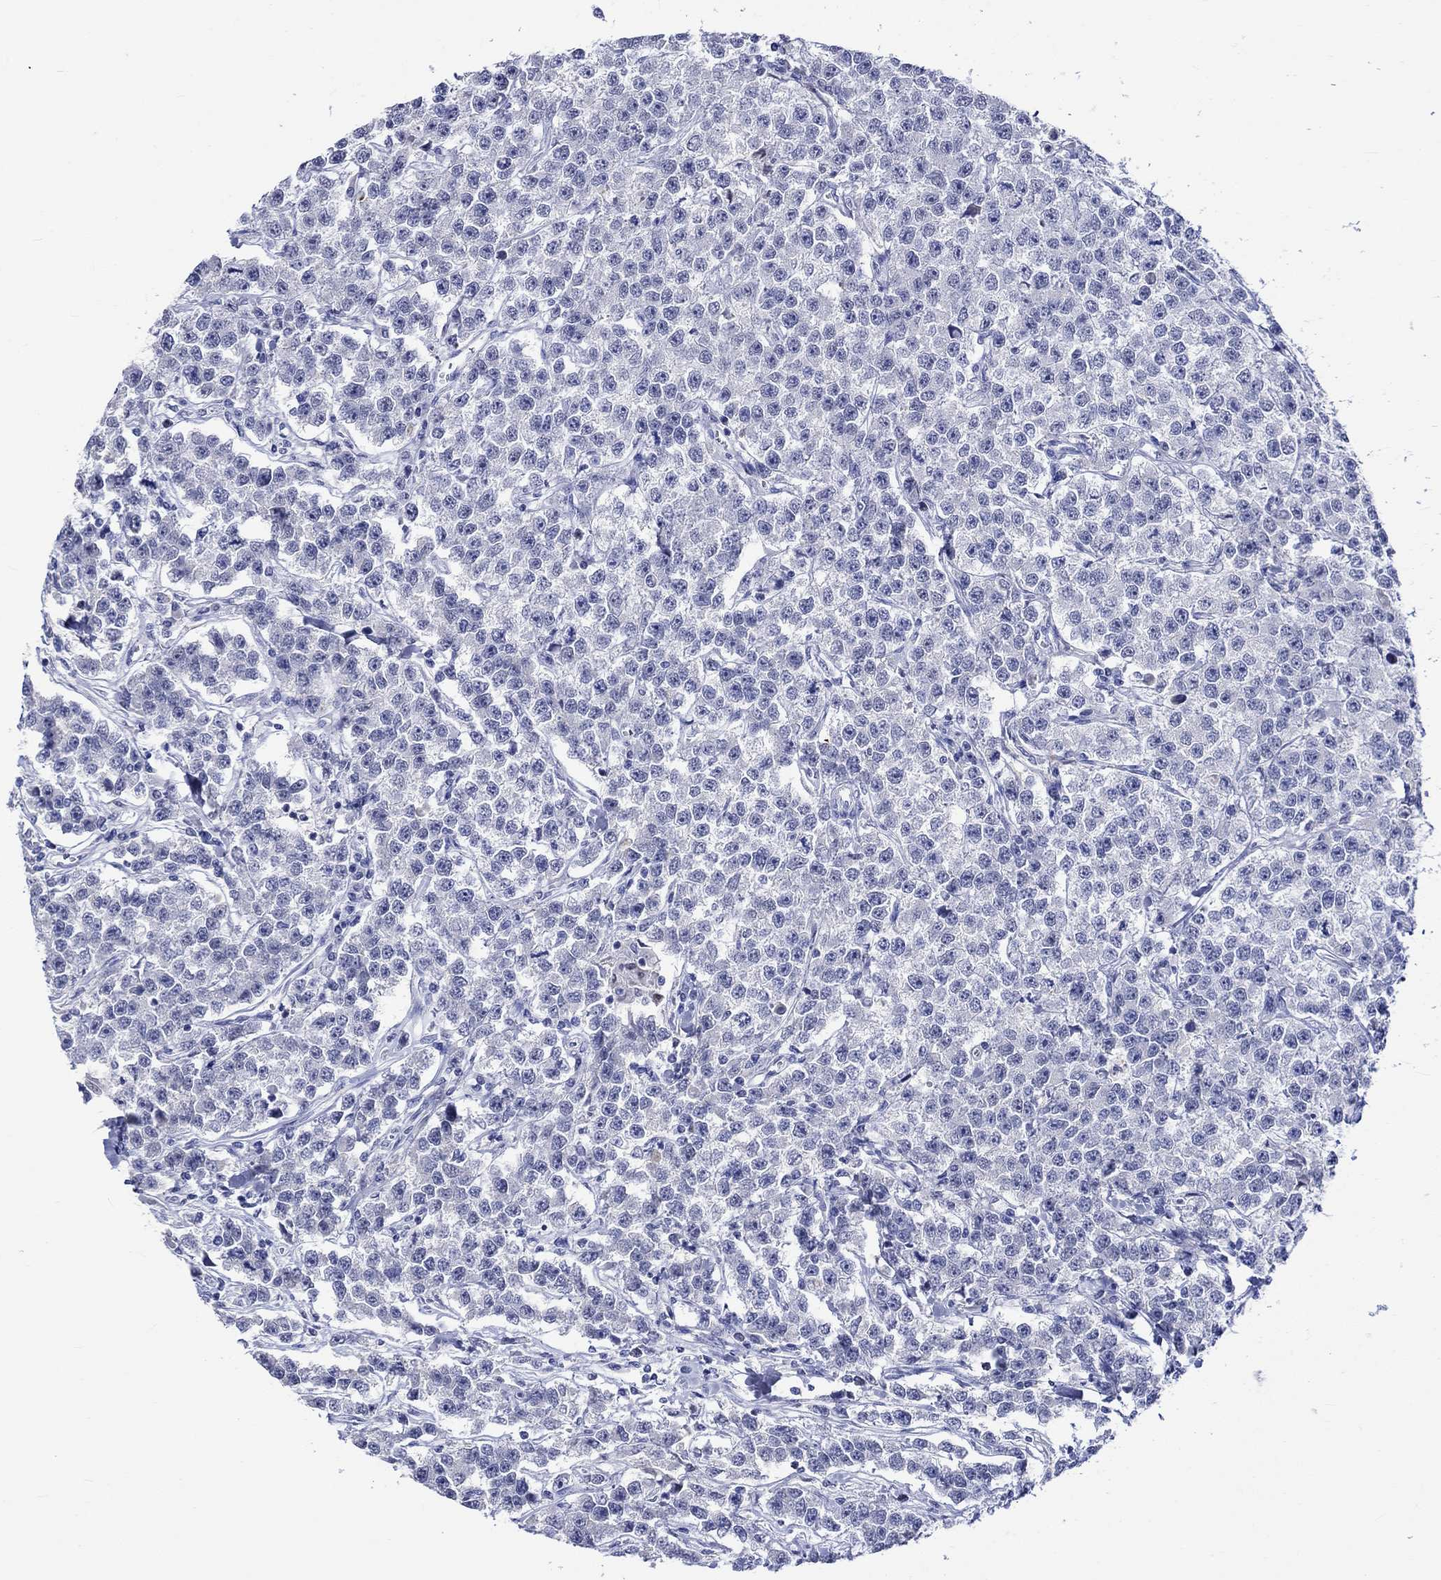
{"staining": {"intensity": "negative", "quantity": "none", "location": "none"}, "tissue": "testis cancer", "cell_type": "Tumor cells", "image_type": "cancer", "snomed": [{"axis": "morphology", "description": "Seminoma, NOS"}, {"axis": "topography", "description": "Testis"}], "caption": "Immunohistochemical staining of human testis cancer (seminoma) displays no significant staining in tumor cells.", "gene": "KLHL35", "patient": {"sex": "male", "age": 59}}